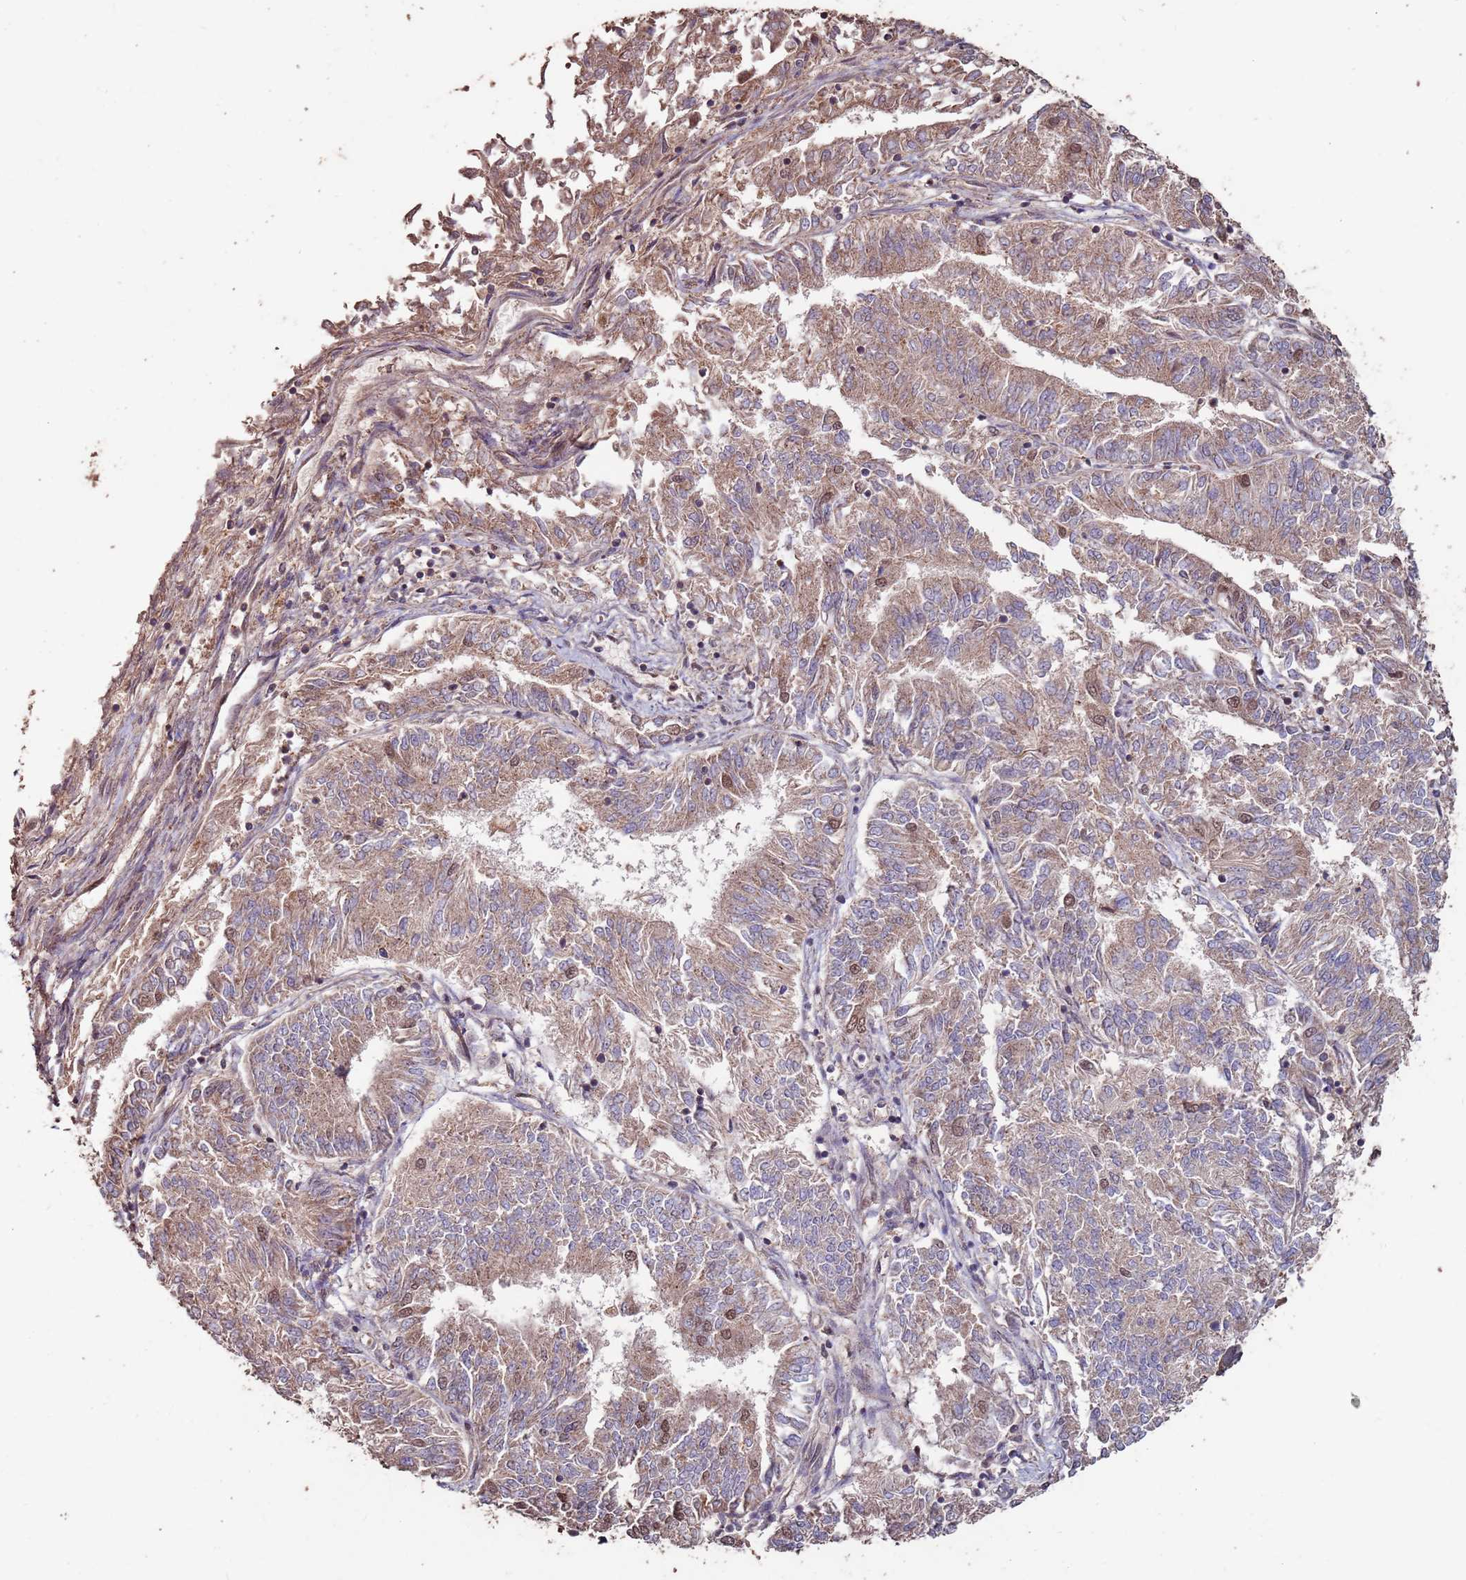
{"staining": {"intensity": "moderate", "quantity": ">75%", "location": "cytoplasmic/membranous"}, "tissue": "endometrial cancer", "cell_type": "Tumor cells", "image_type": "cancer", "snomed": [{"axis": "morphology", "description": "Adenocarcinoma, NOS"}, {"axis": "topography", "description": "Endometrium"}], "caption": "Immunohistochemistry (IHC) (DAB (3,3'-diaminobenzidine)) staining of endometrial cancer (adenocarcinoma) reveals moderate cytoplasmic/membranous protein expression in approximately >75% of tumor cells.", "gene": "PRR7", "patient": {"sex": "female", "age": 58}}